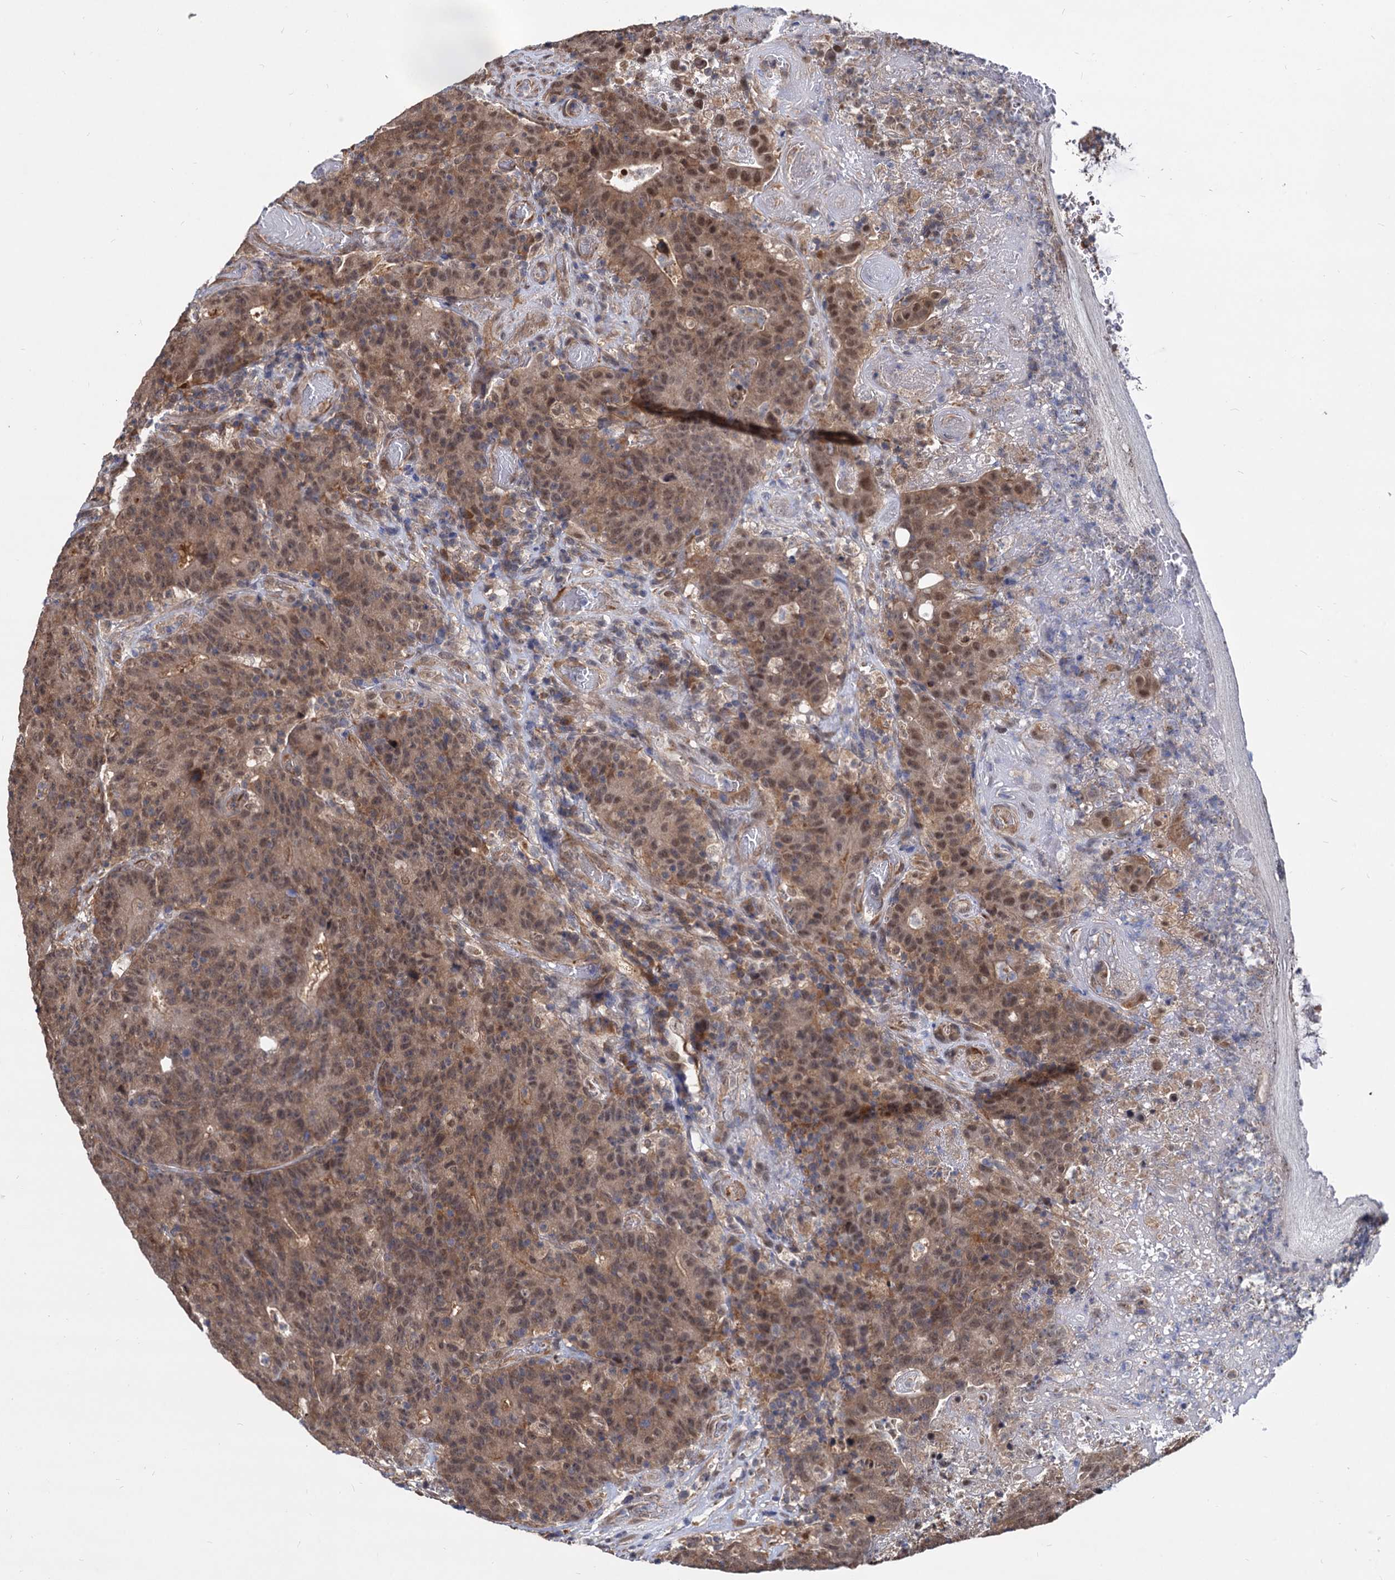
{"staining": {"intensity": "moderate", "quantity": ">75%", "location": "cytoplasmic/membranous,nuclear"}, "tissue": "colorectal cancer", "cell_type": "Tumor cells", "image_type": "cancer", "snomed": [{"axis": "morphology", "description": "Adenocarcinoma, NOS"}, {"axis": "topography", "description": "Colon"}], "caption": "This histopathology image exhibits colorectal adenocarcinoma stained with immunohistochemistry (IHC) to label a protein in brown. The cytoplasmic/membranous and nuclear of tumor cells show moderate positivity for the protein. Nuclei are counter-stained blue.", "gene": "PSMD4", "patient": {"sex": "female", "age": 75}}